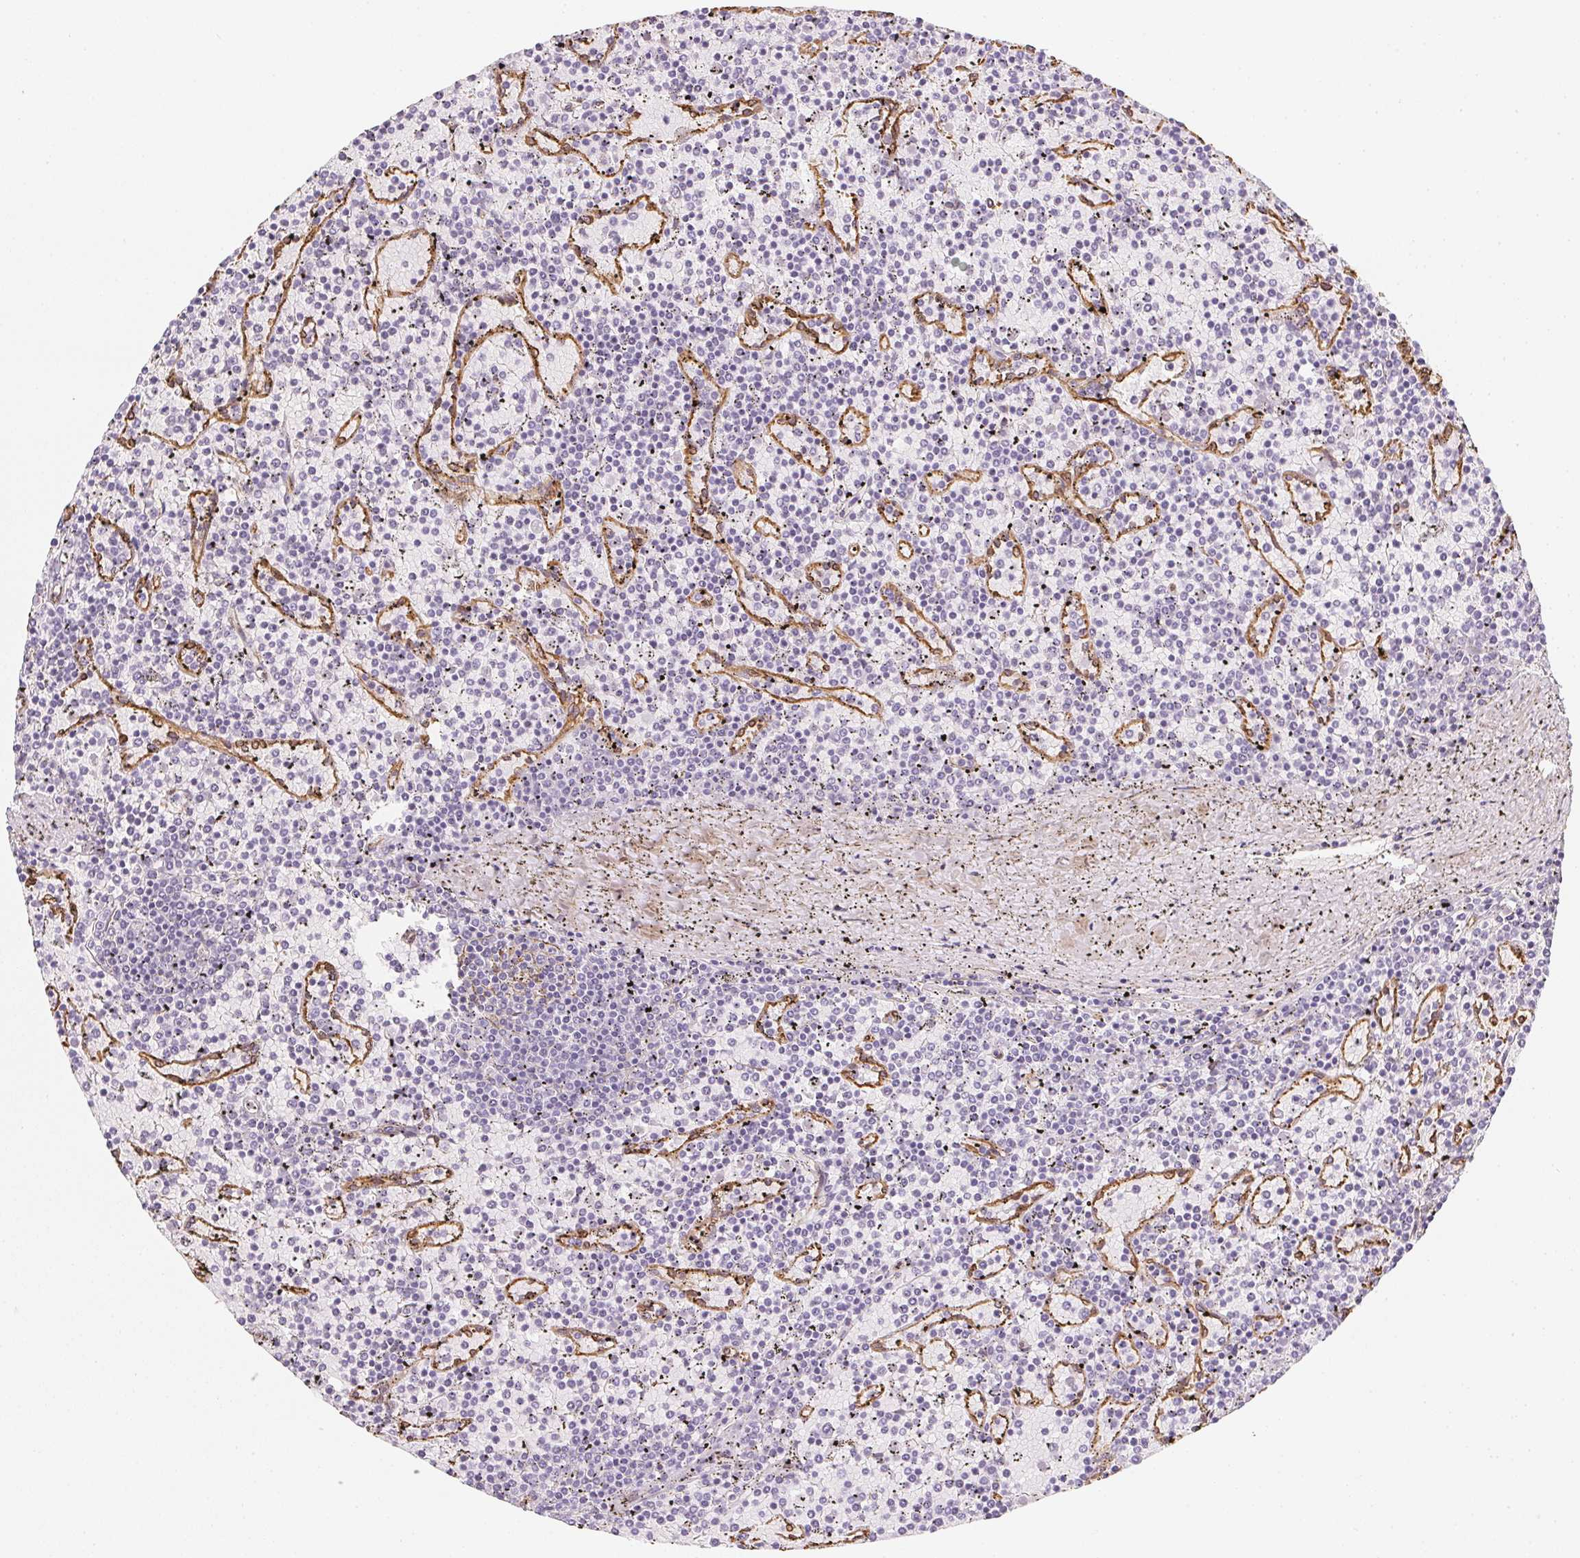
{"staining": {"intensity": "negative", "quantity": "none", "location": "none"}, "tissue": "lymphoma", "cell_type": "Tumor cells", "image_type": "cancer", "snomed": [{"axis": "morphology", "description": "Malignant lymphoma, non-Hodgkin's type, Low grade"}, {"axis": "topography", "description": "Spleen"}], "caption": "DAB immunohistochemical staining of human lymphoma displays no significant staining in tumor cells. (DAB (3,3'-diaminobenzidine) immunohistochemistry (IHC) visualized using brightfield microscopy, high magnification).", "gene": "RSBN1", "patient": {"sex": "female", "age": 77}}